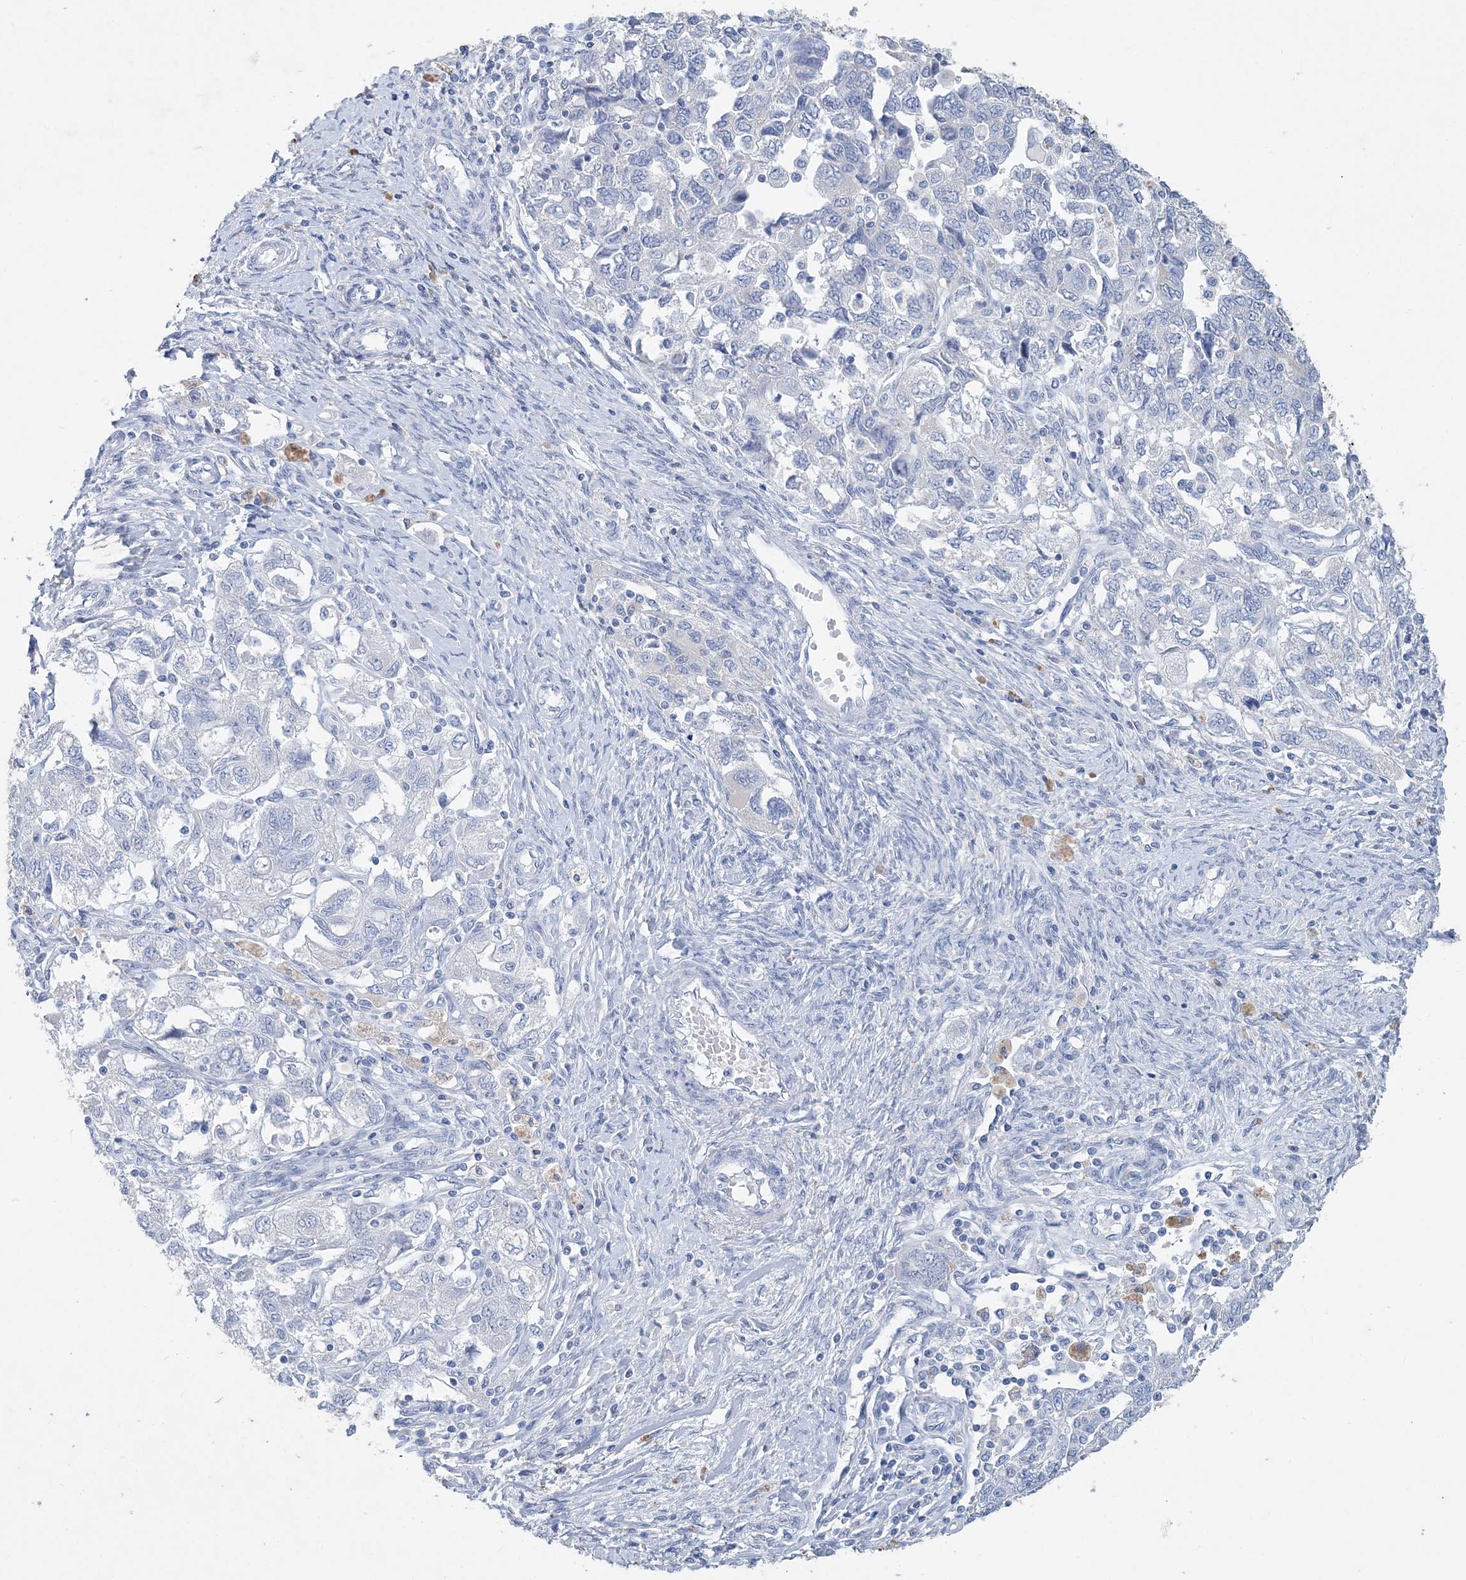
{"staining": {"intensity": "negative", "quantity": "none", "location": "none"}, "tissue": "ovarian cancer", "cell_type": "Tumor cells", "image_type": "cancer", "snomed": [{"axis": "morphology", "description": "Carcinoma, NOS"}, {"axis": "morphology", "description": "Cystadenocarcinoma, serous, NOS"}, {"axis": "topography", "description": "Ovary"}], "caption": "This is an IHC image of human ovarian cancer. There is no expression in tumor cells.", "gene": "COPS8", "patient": {"sex": "female", "age": 69}}